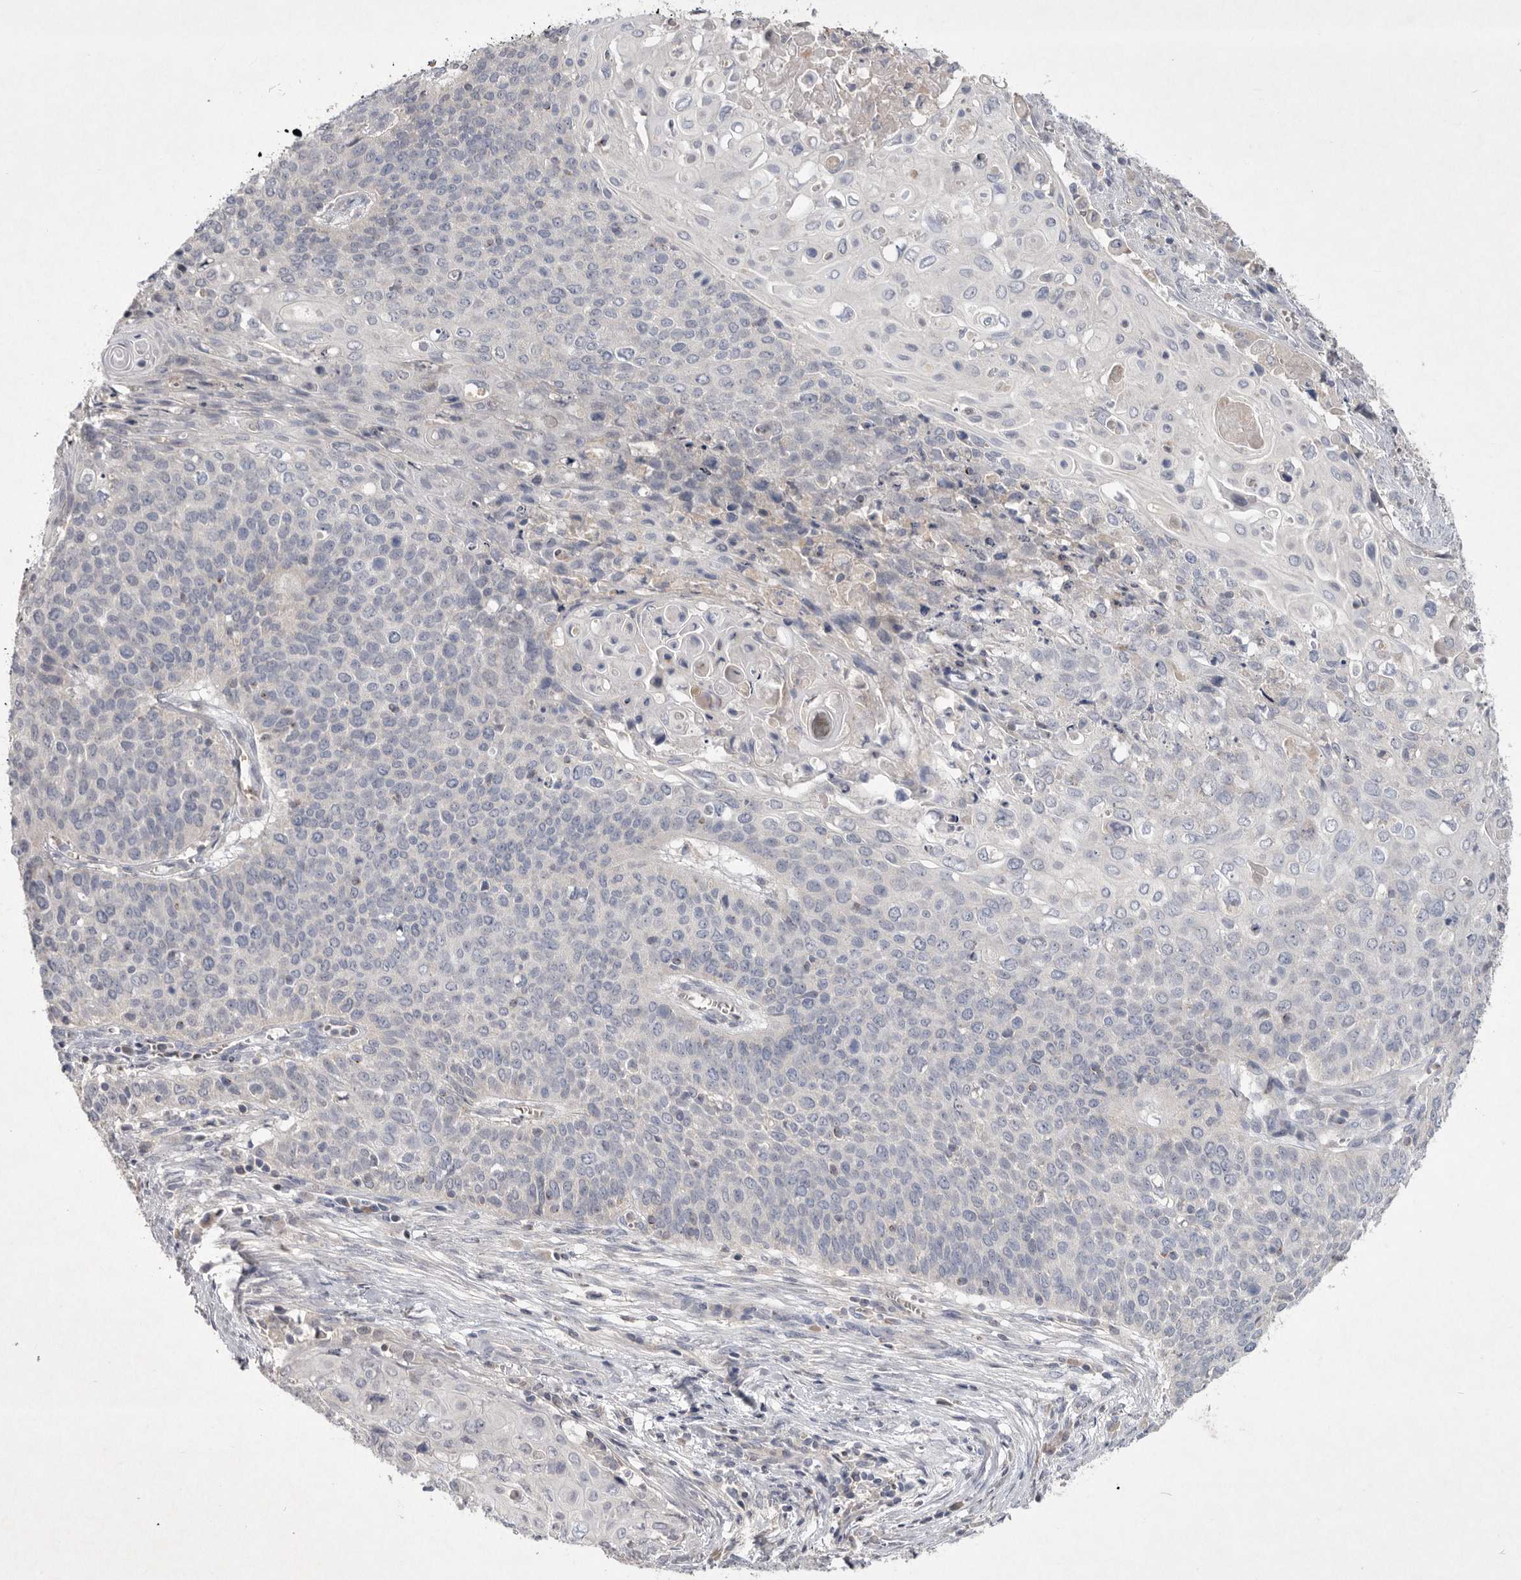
{"staining": {"intensity": "negative", "quantity": "none", "location": "none"}, "tissue": "cervical cancer", "cell_type": "Tumor cells", "image_type": "cancer", "snomed": [{"axis": "morphology", "description": "Squamous cell carcinoma, NOS"}, {"axis": "topography", "description": "Cervix"}], "caption": "Immunohistochemistry photomicrograph of human cervical squamous cell carcinoma stained for a protein (brown), which shows no staining in tumor cells. Nuclei are stained in blue.", "gene": "TNFSF14", "patient": {"sex": "female", "age": 39}}